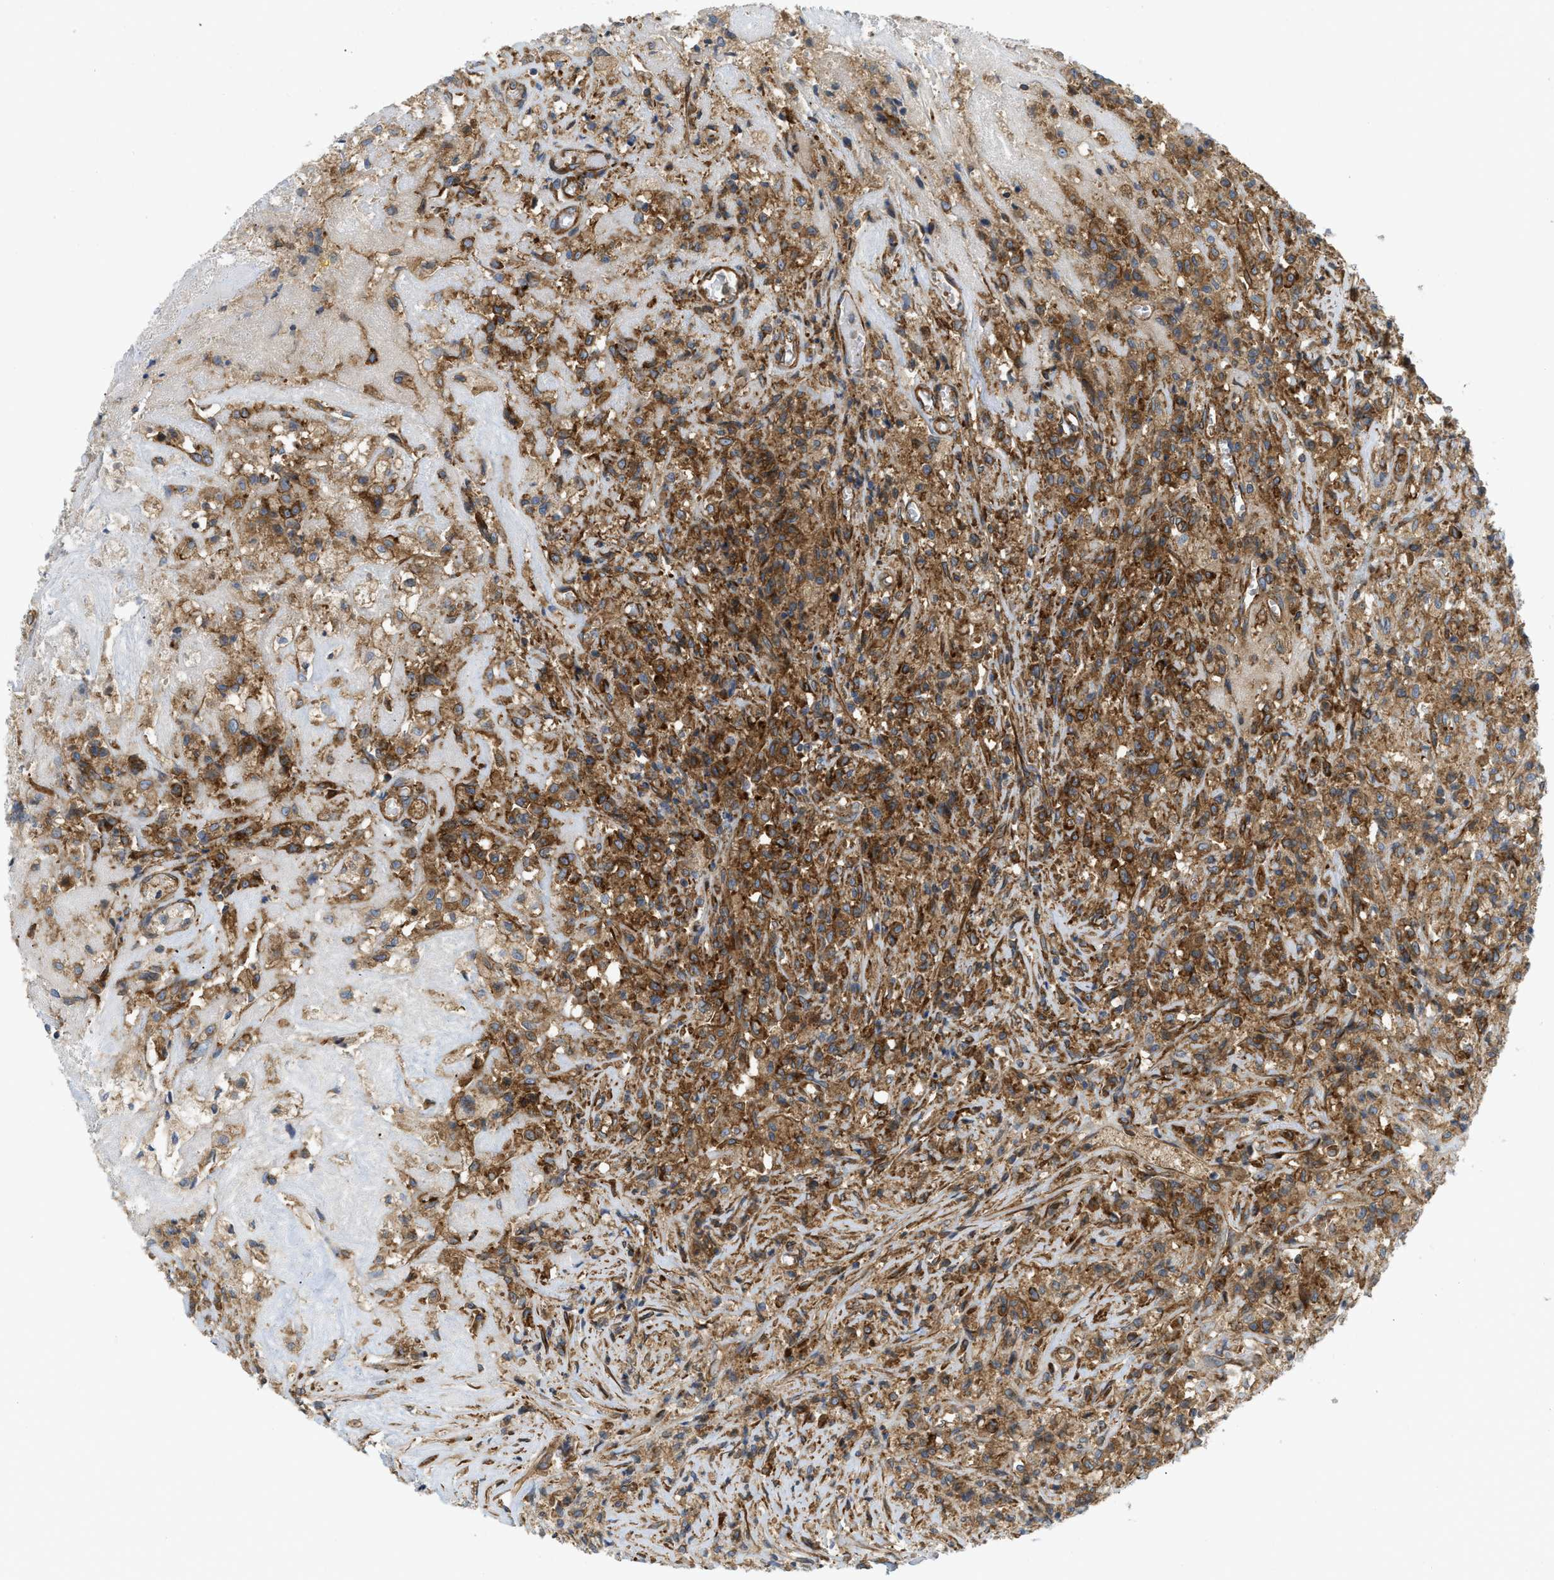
{"staining": {"intensity": "moderate", "quantity": ">75%", "location": "cytoplasmic/membranous"}, "tissue": "testis cancer", "cell_type": "Tumor cells", "image_type": "cancer", "snomed": [{"axis": "morphology", "description": "Carcinoma, Embryonal, NOS"}, {"axis": "topography", "description": "Testis"}], "caption": "A high-resolution histopathology image shows immunohistochemistry (IHC) staining of testis embryonal carcinoma, which shows moderate cytoplasmic/membranous positivity in about >75% of tumor cells.", "gene": "PICALM", "patient": {"sex": "male", "age": 2}}